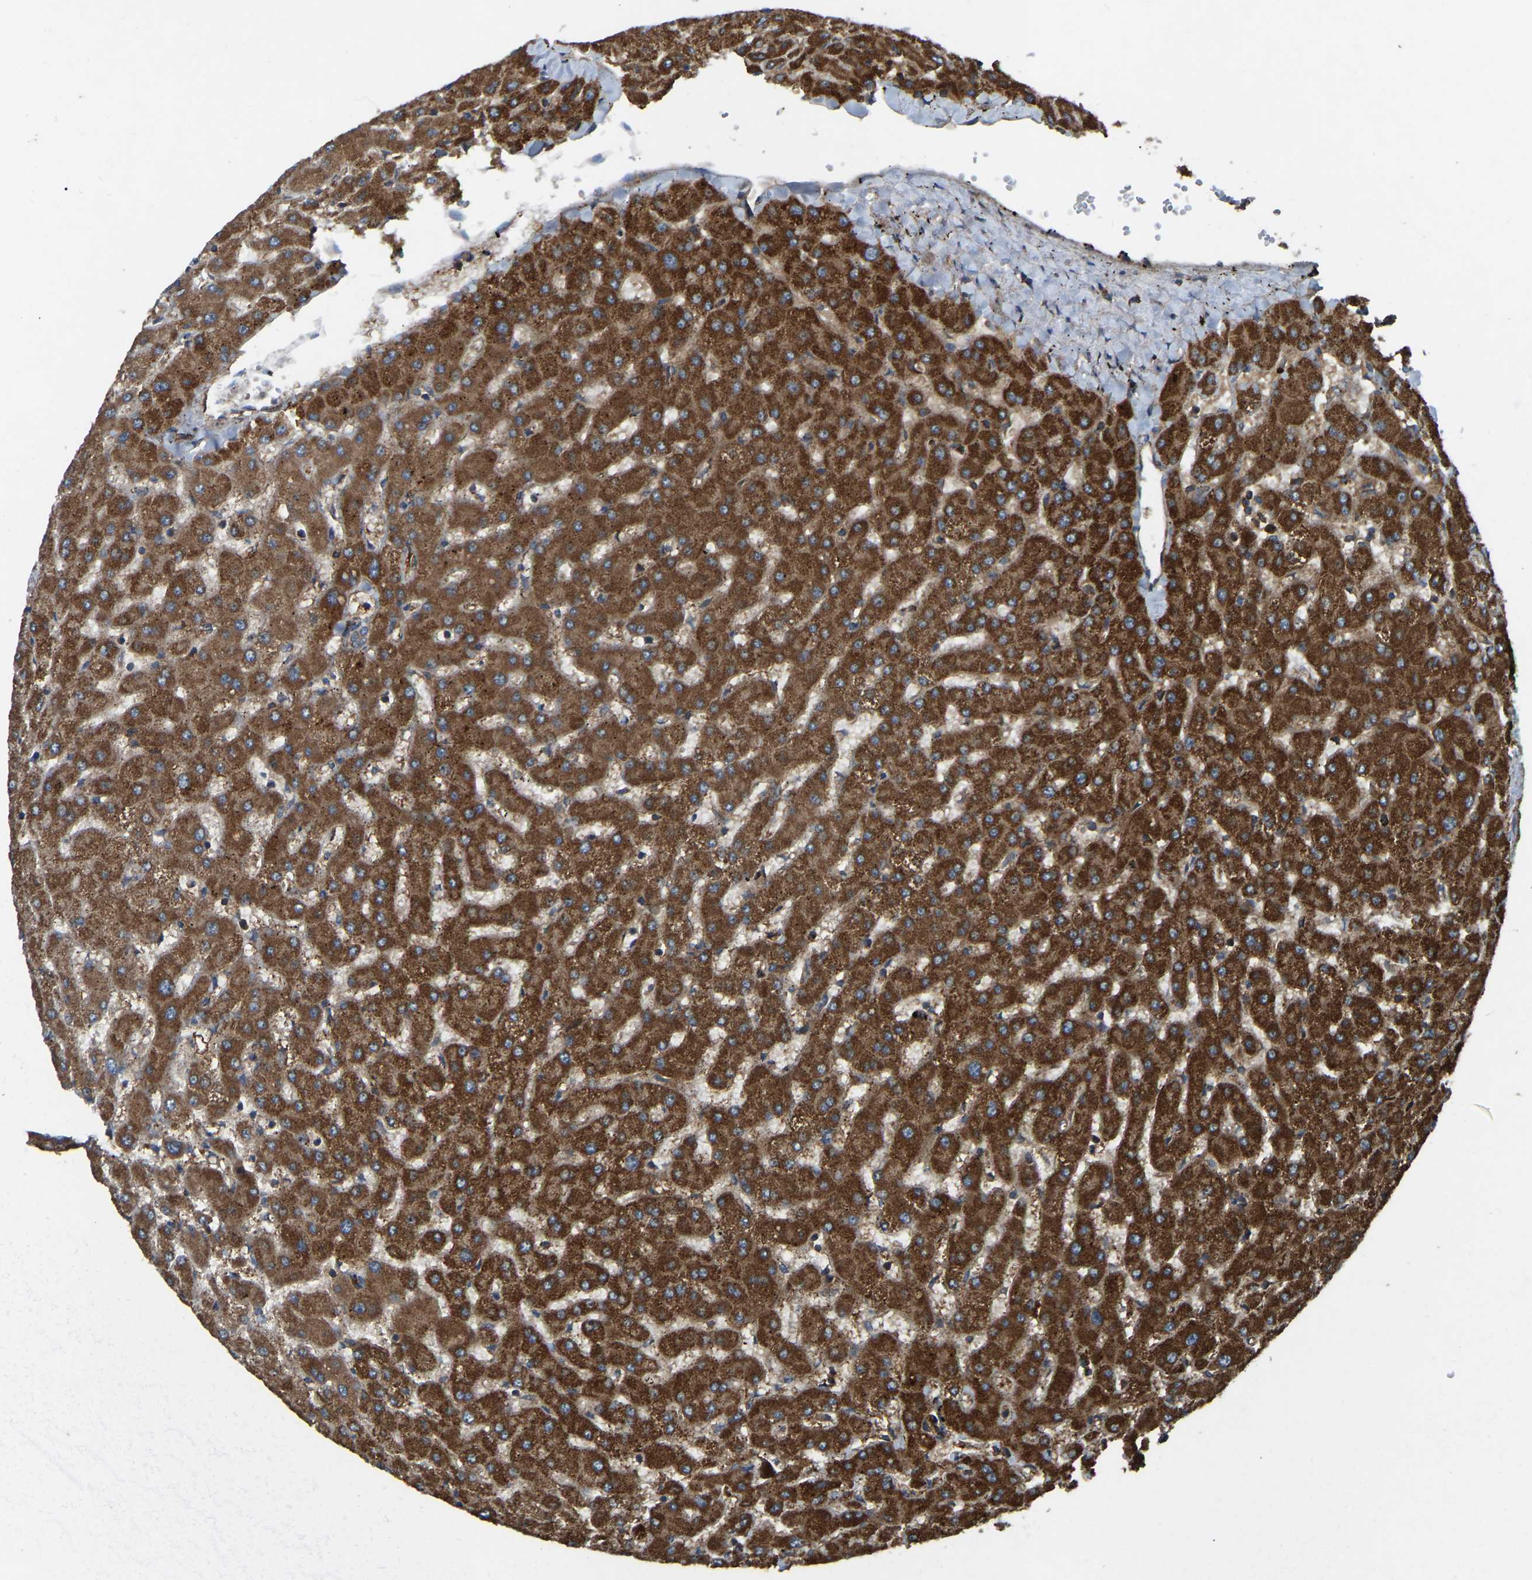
{"staining": {"intensity": "strong", "quantity": ">75%", "location": "cytoplasmic/membranous"}, "tissue": "liver", "cell_type": "Cholangiocytes", "image_type": "normal", "snomed": [{"axis": "morphology", "description": "Normal tissue, NOS"}, {"axis": "topography", "description": "Liver"}], "caption": "Unremarkable liver displays strong cytoplasmic/membranous positivity in approximately >75% of cholangiocytes, visualized by immunohistochemistry.", "gene": "SAMD9L", "patient": {"sex": "female", "age": 63}}